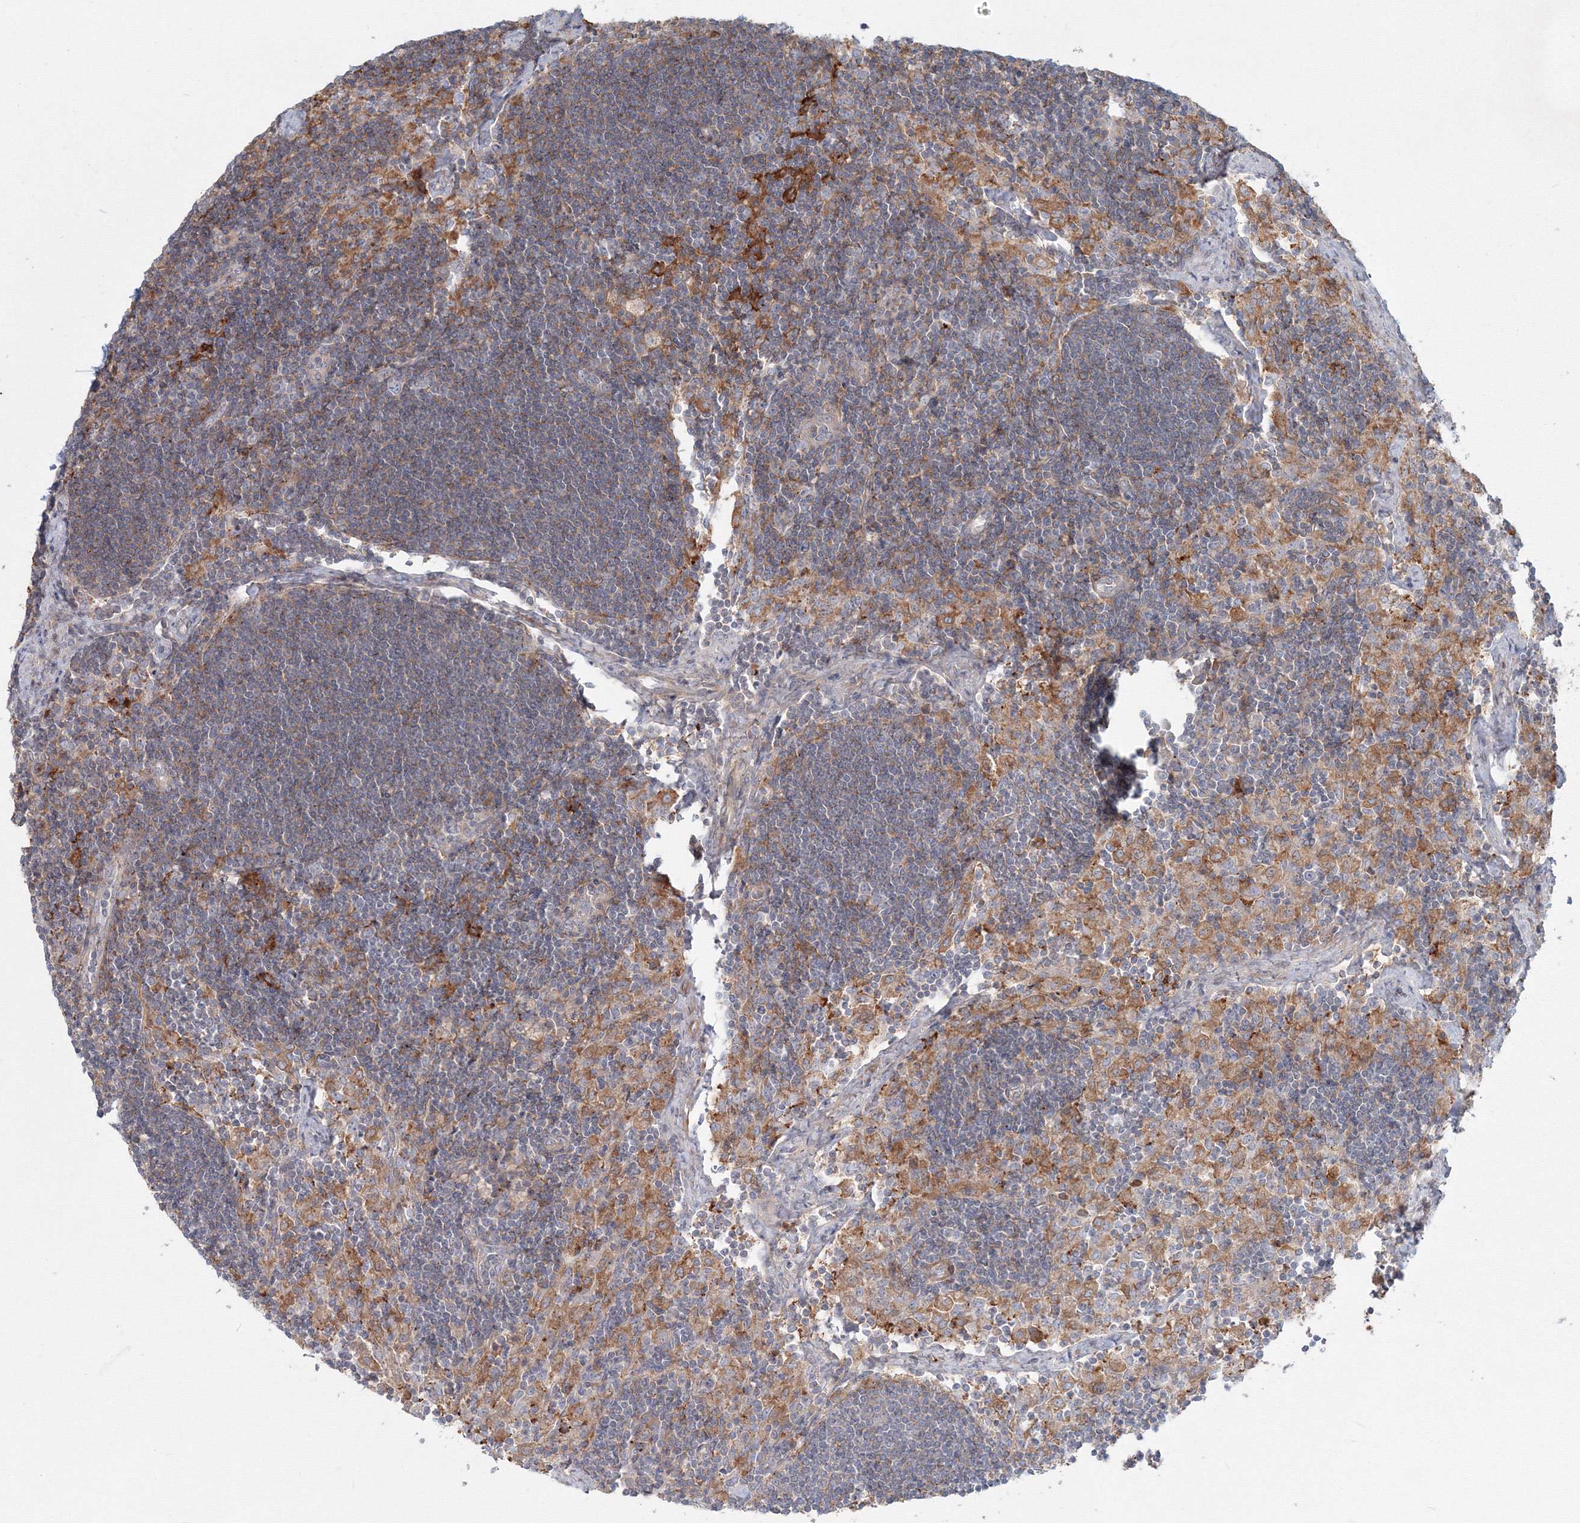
{"staining": {"intensity": "negative", "quantity": "none", "location": "none"}, "tissue": "lymph node", "cell_type": "Germinal center cells", "image_type": "normal", "snomed": [{"axis": "morphology", "description": "Normal tissue, NOS"}, {"axis": "topography", "description": "Lymph node"}], "caption": "This is a image of immunohistochemistry staining of benign lymph node, which shows no positivity in germinal center cells.", "gene": "SH3PXD2A", "patient": {"sex": "male", "age": 24}}